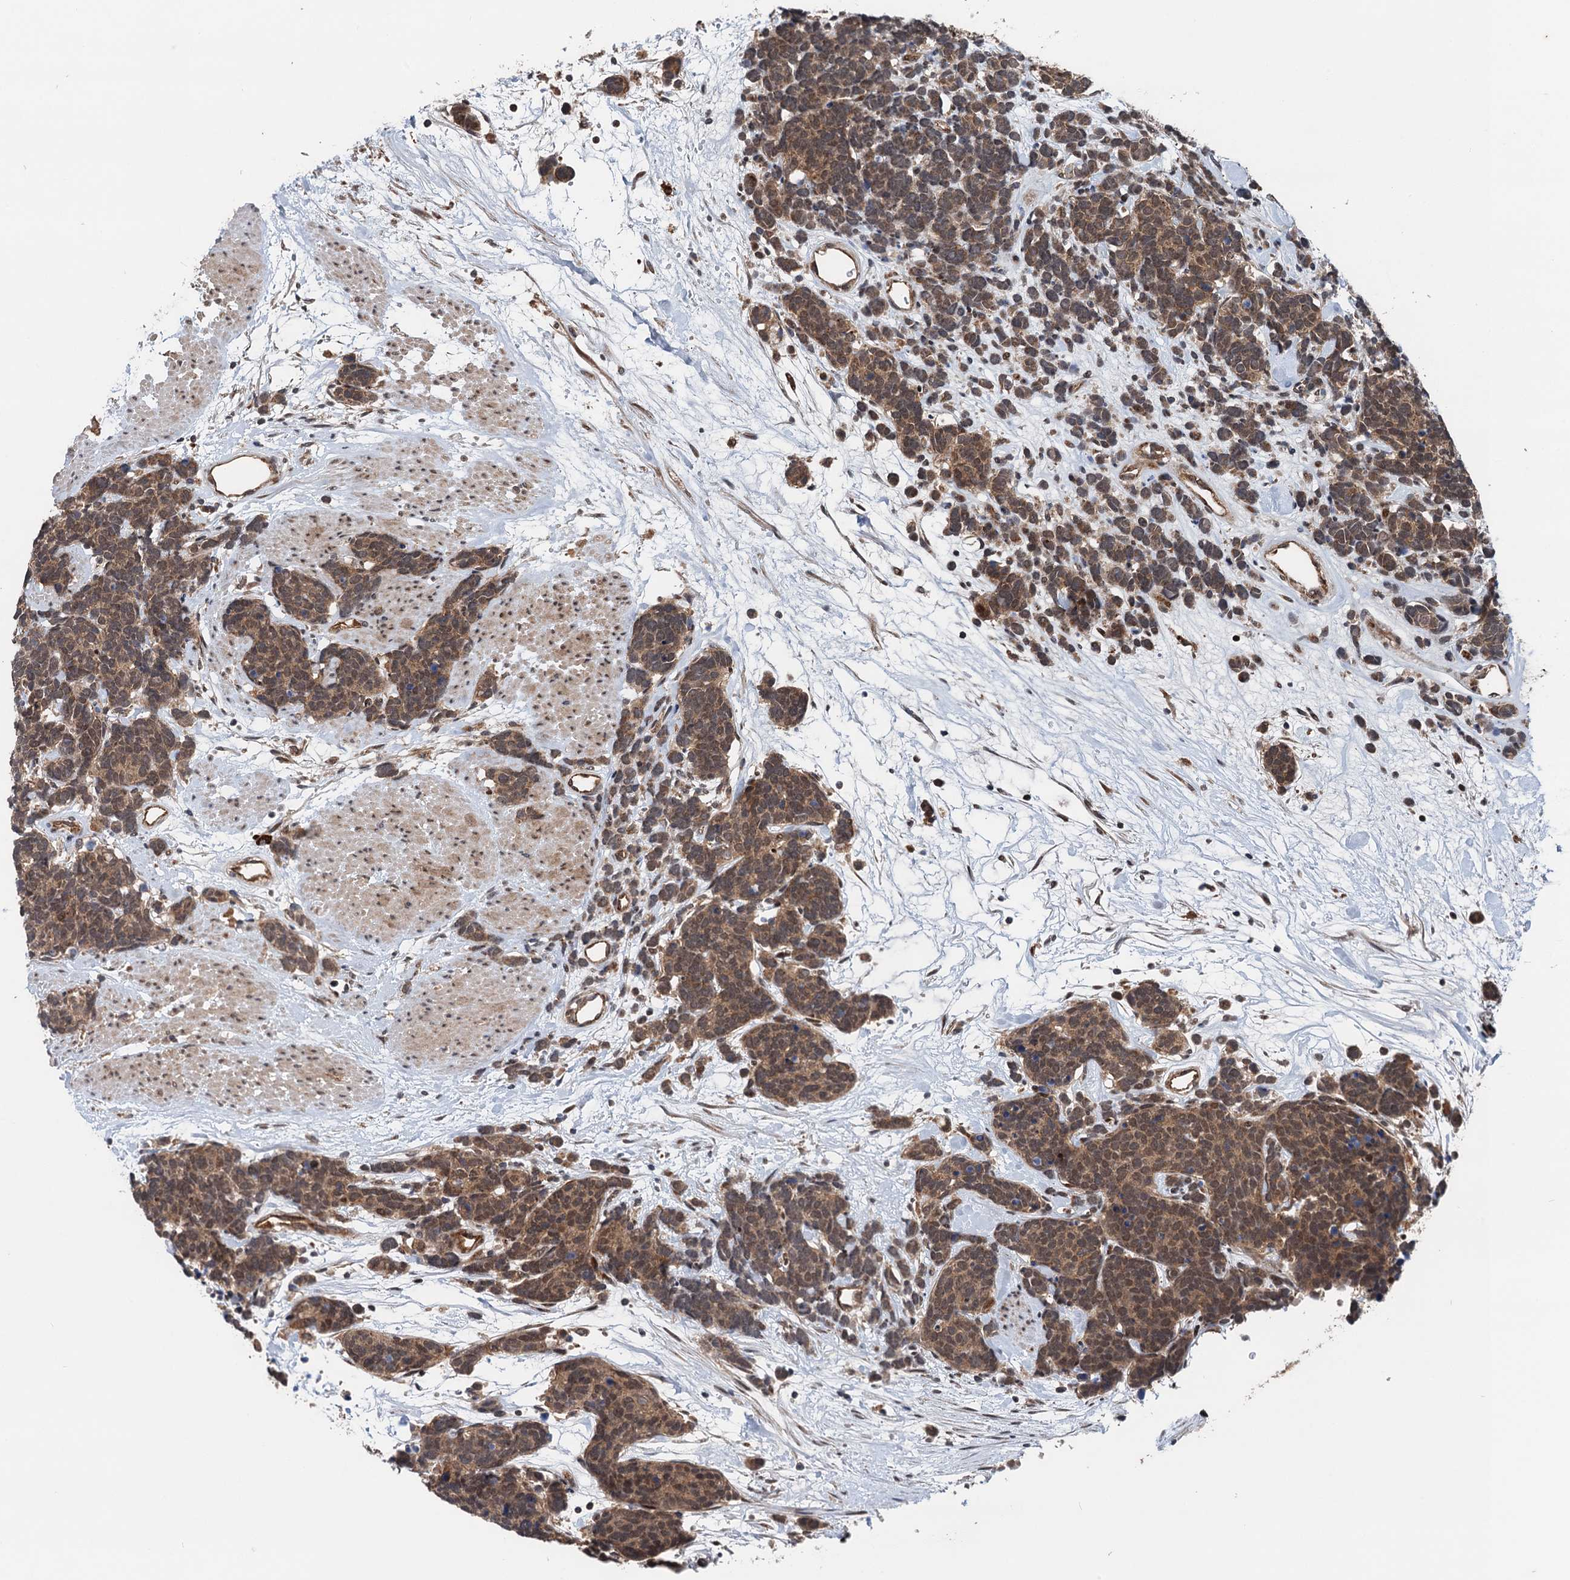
{"staining": {"intensity": "moderate", "quantity": ">75%", "location": "cytoplasmic/membranous"}, "tissue": "carcinoid", "cell_type": "Tumor cells", "image_type": "cancer", "snomed": [{"axis": "morphology", "description": "Carcinoma, NOS"}, {"axis": "morphology", "description": "Carcinoid, malignant, NOS"}, {"axis": "topography", "description": "Urinary bladder"}], "caption": "Immunohistochemical staining of carcinoid reveals medium levels of moderate cytoplasmic/membranous staining in approximately >75% of tumor cells. The staining was performed using DAB (3,3'-diaminobenzidine), with brown indicating positive protein expression. Nuclei are stained blue with hematoxylin.", "gene": "NLRP10", "patient": {"sex": "male", "age": 57}}